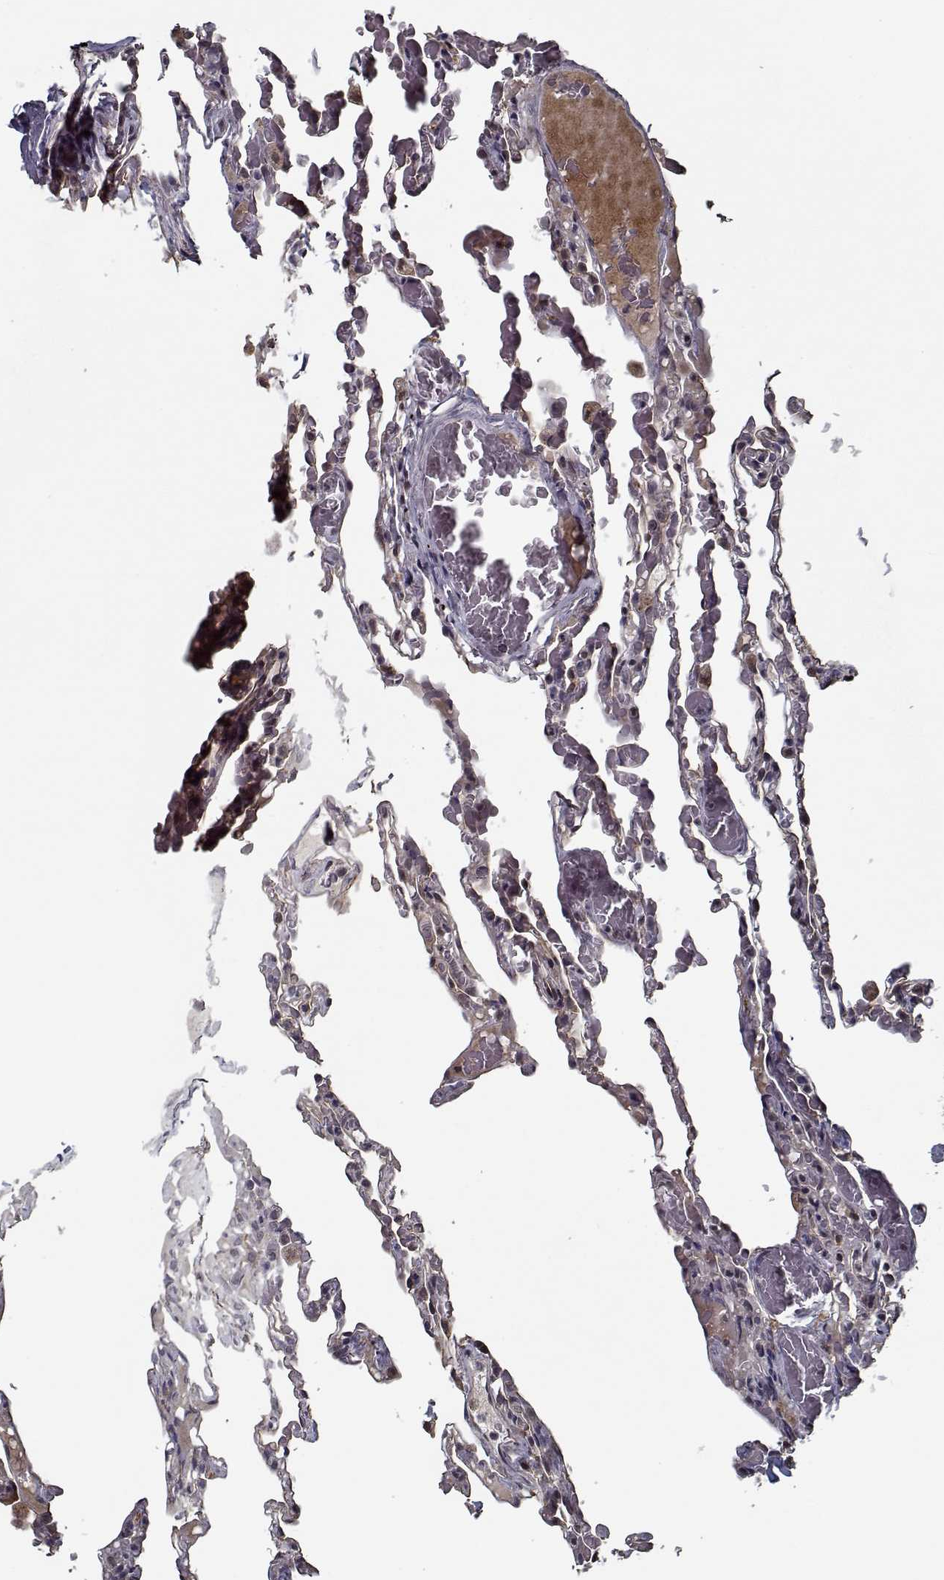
{"staining": {"intensity": "negative", "quantity": "none", "location": "none"}, "tissue": "lung", "cell_type": "Alveolar cells", "image_type": "normal", "snomed": [{"axis": "morphology", "description": "Normal tissue, NOS"}, {"axis": "topography", "description": "Lung"}], "caption": "Image shows no protein expression in alveolar cells of normal lung.", "gene": "NLK", "patient": {"sex": "female", "age": 43}}